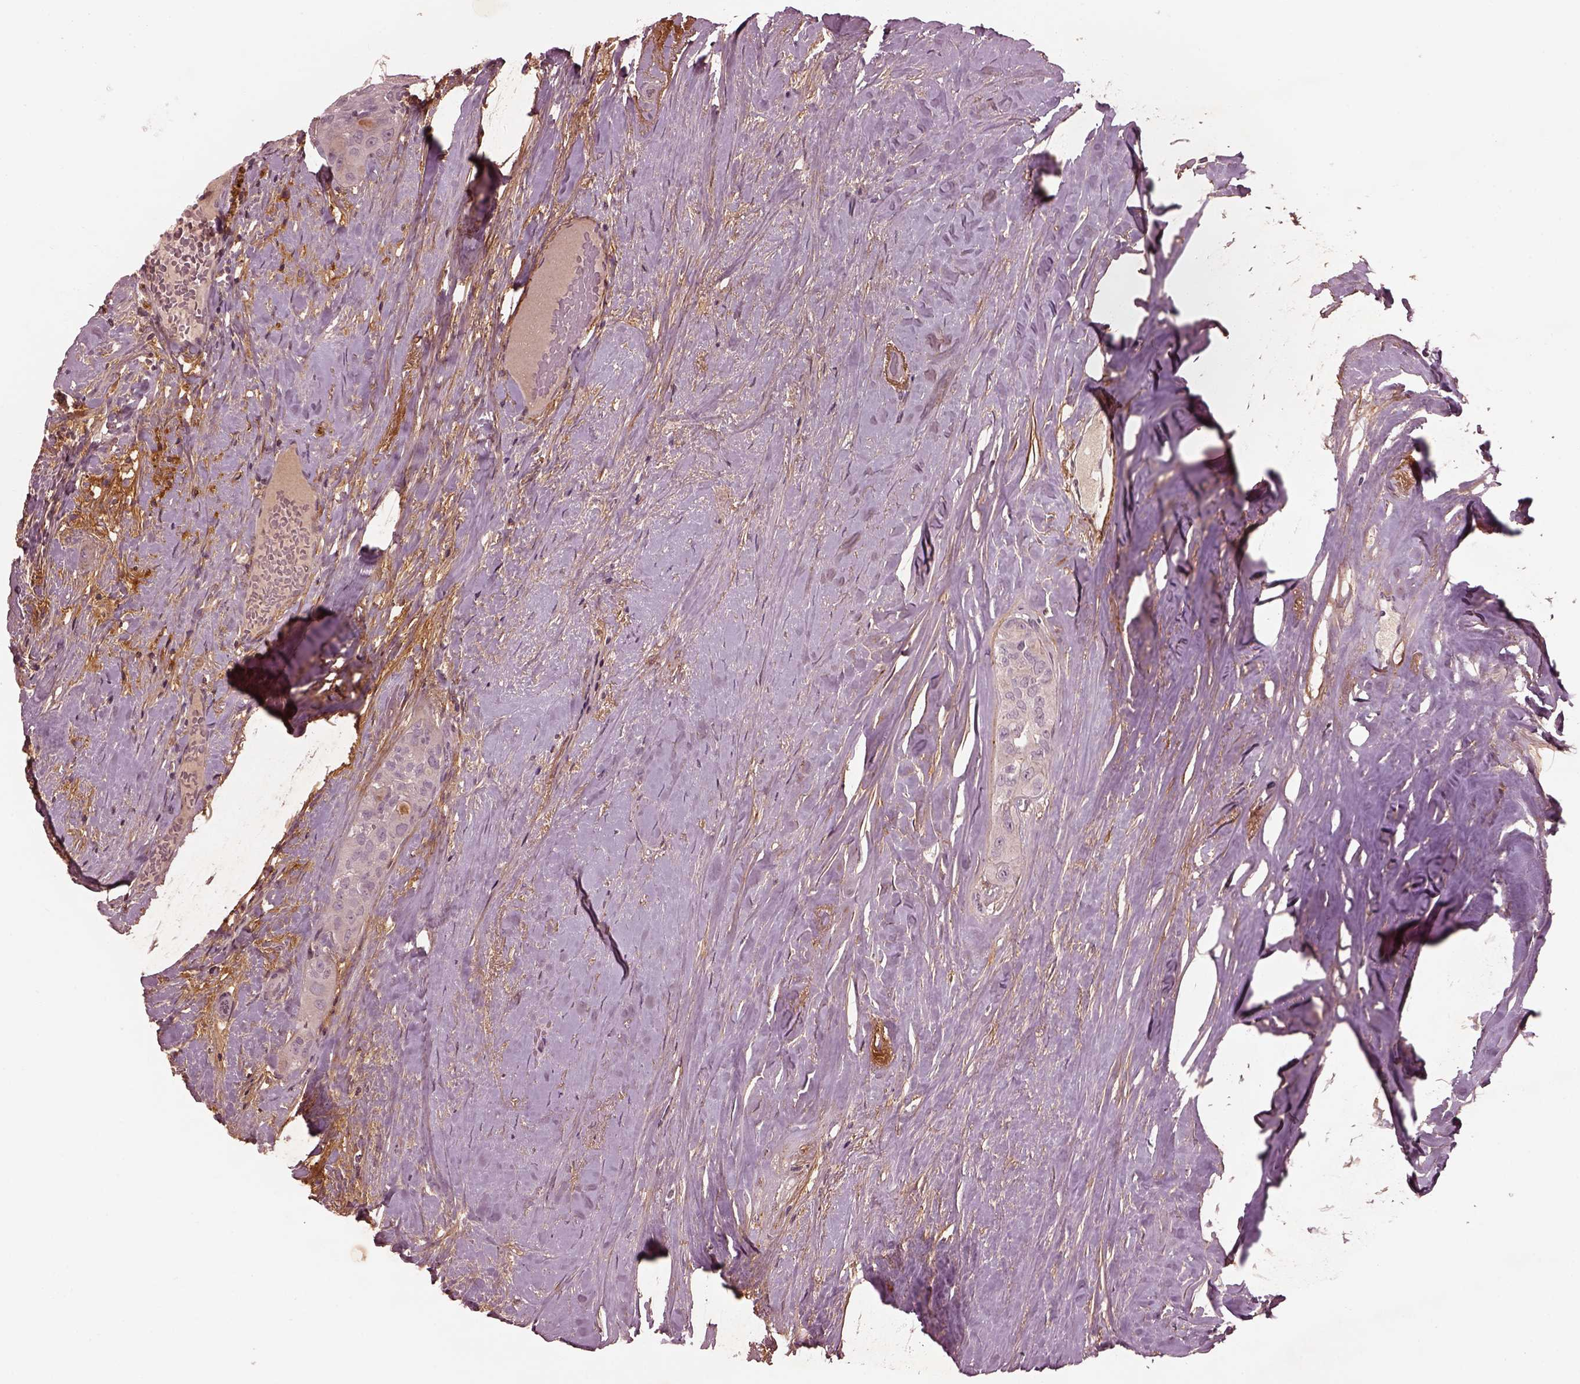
{"staining": {"intensity": "negative", "quantity": "none", "location": "none"}, "tissue": "thyroid cancer", "cell_type": "Tumor cells", "image_type": "cancer", "snomed": [{"axis": "morphology", "description": "Follicular adenoma carcinoma, NOS"}, {"axis": "topography", "description": "Thyroid gland"}], "caption": "Human thyroid cancer (follicular adenoma carcinoma) stained for a protein using immunohistochemistry (IHC) displays no staining in tumor cells.", "gene": "EFEMP1", "patient": {"sex": "male", "age": 75}}